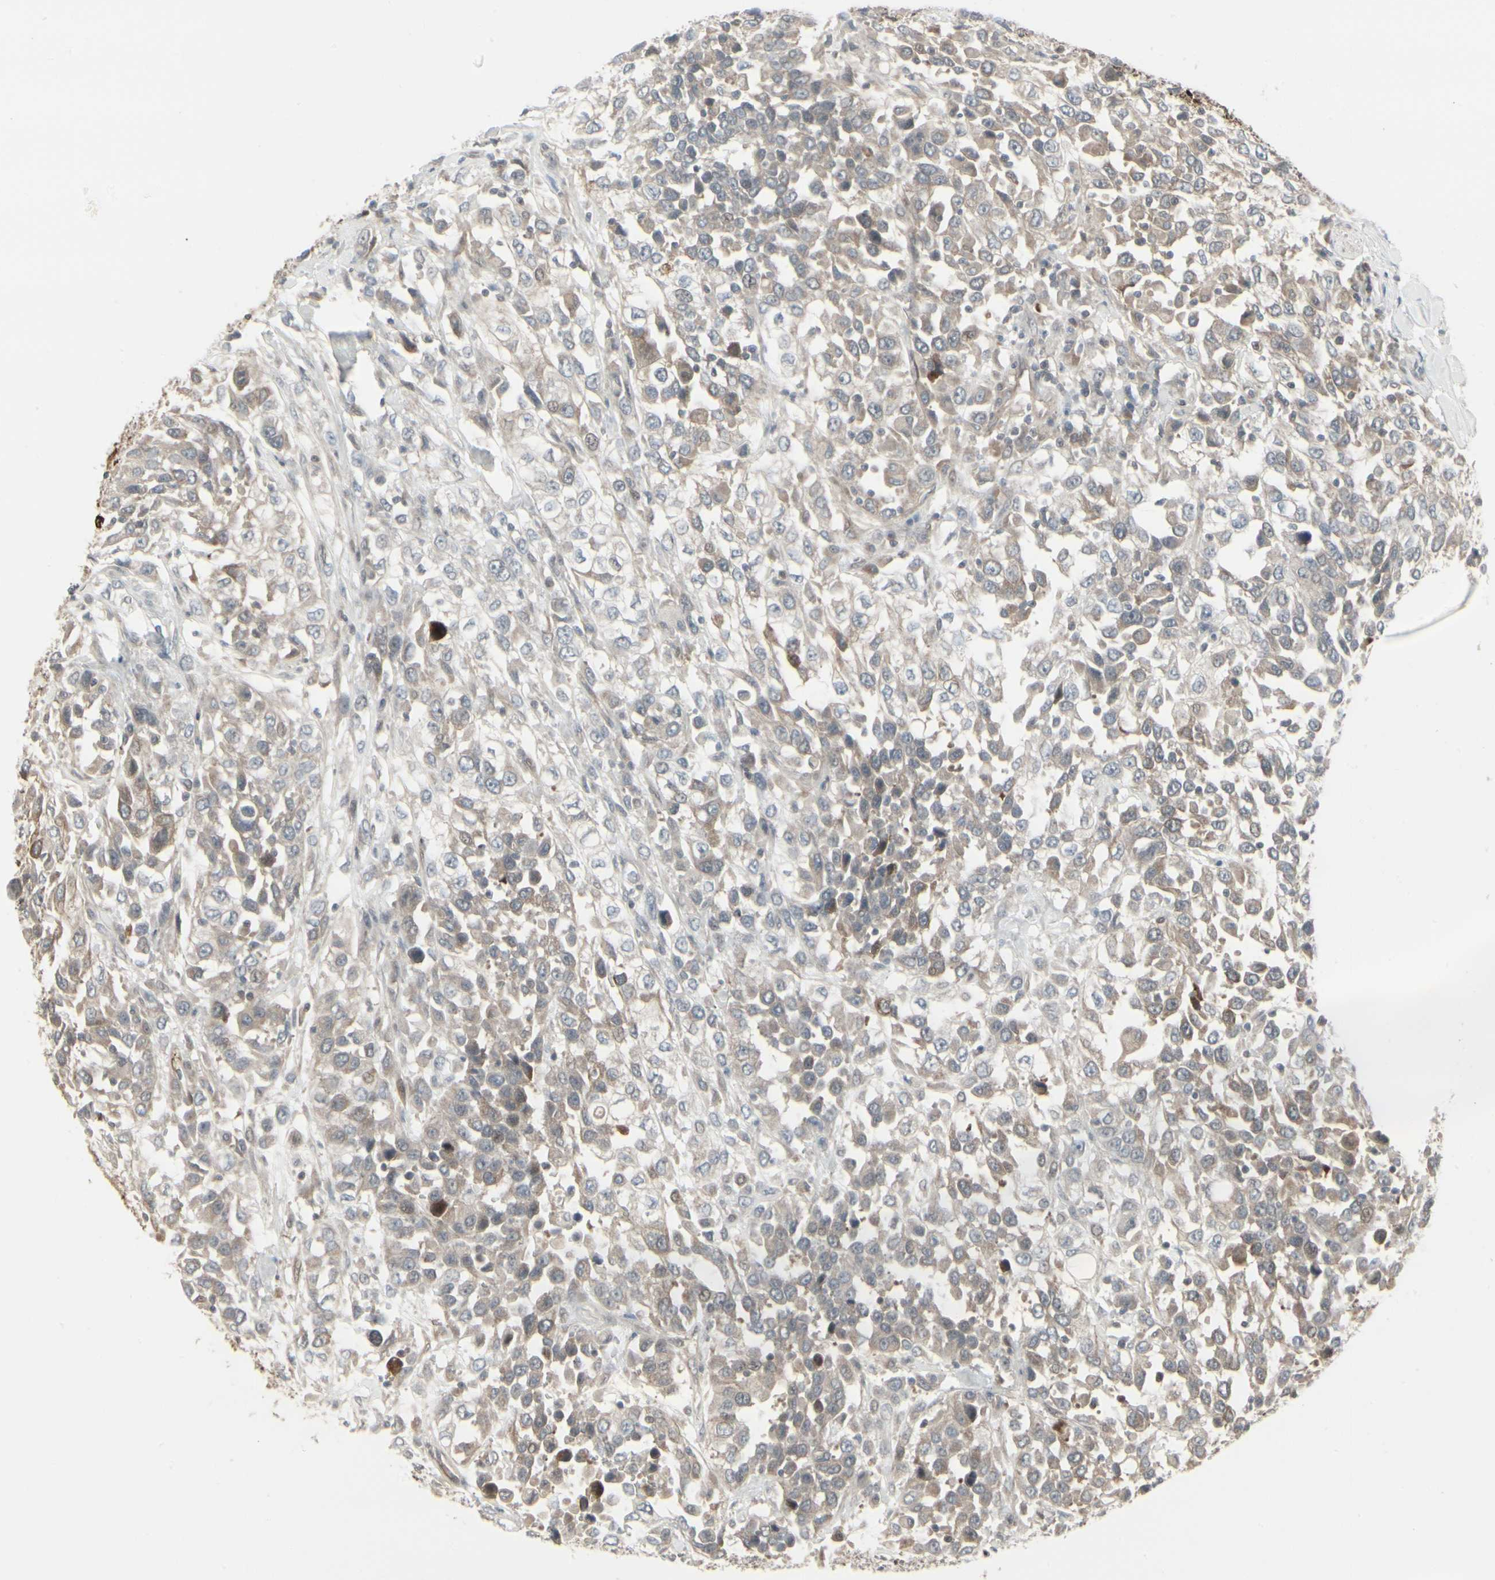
{"staining": {"intensity": "weak", "quantity": ">75%", "location": "cytoplasmic/membranous"}, "tissue": "urothelial cancer", "cell_type": "Tumor cells", "image_type": "cancer", "snomed": [{"axis": "morphology", "description": "Urothelial carcinoma, High grade"}, {"axis": "topography", "description": "Urinary bladder"}], "caption": "Weak cytoplasmic/membranous expression for a protein is seen in approximately >75% of tumor cells of urothelial cancer using immunohistochemistry (IHC).", "gene": "IGFBP6", "patient": {"sex": "female", "age": 80}}